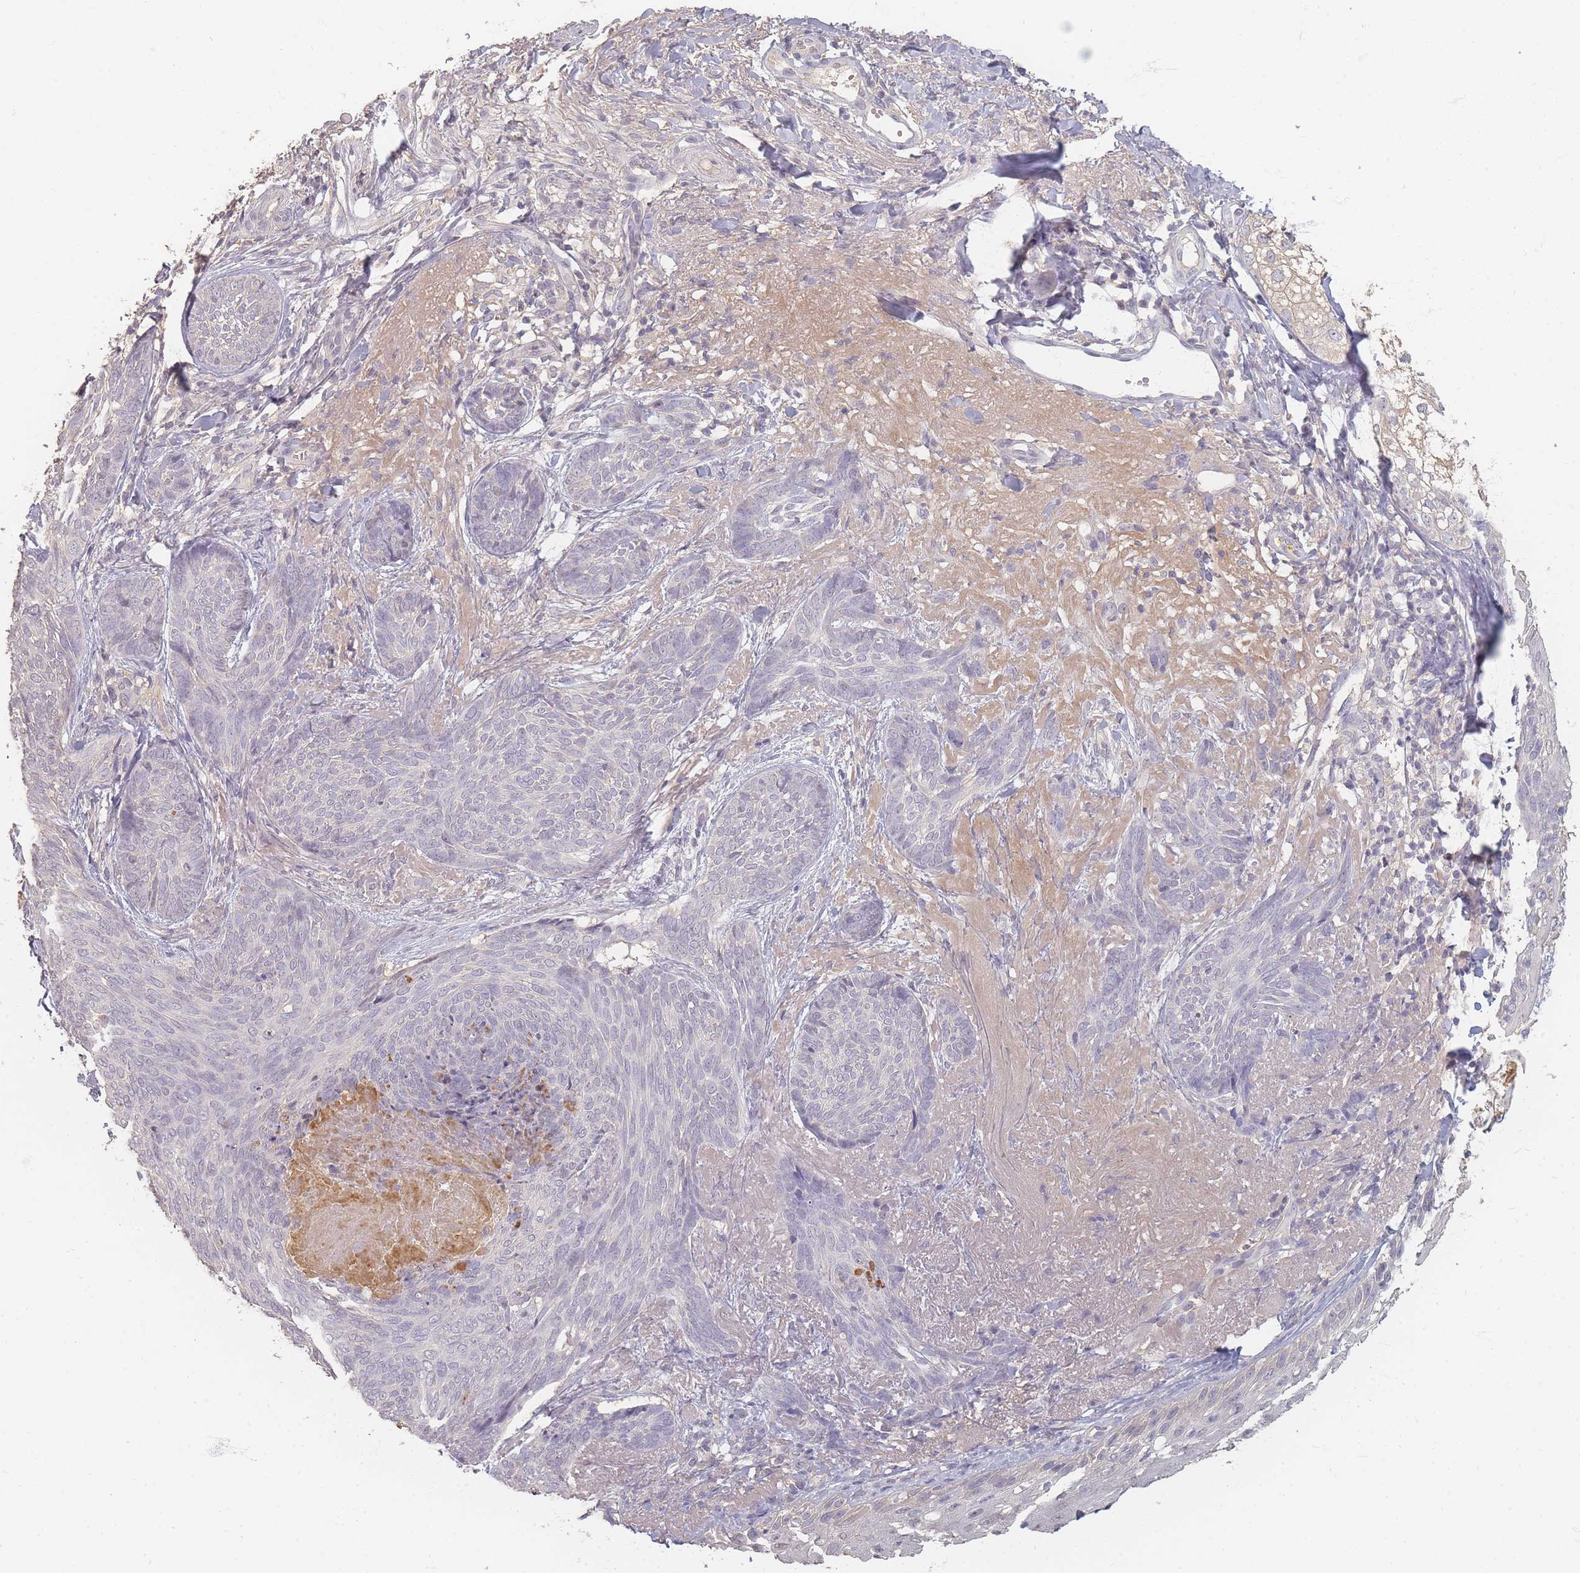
{"staining": {"intensity": "negative", "quantity": "none", "location": "none"}, "tissue": "skin cancer", "cell_type": "Tumor cells", "image_type": "cancer", "snomed": [{"axis": "morphology", "description": "Basal cell carcinoma"}, {"axis": "topography", "description": "Skin"}], "caption": "A high-resolution image shows immunohistochemistry (IHC) staining of skin cancer (basal cell carcinoma), which demonstrates no significant positivity in tumor cells.", "gene": "RFTN1", "patient": {"sex": "female", "age": 86}}